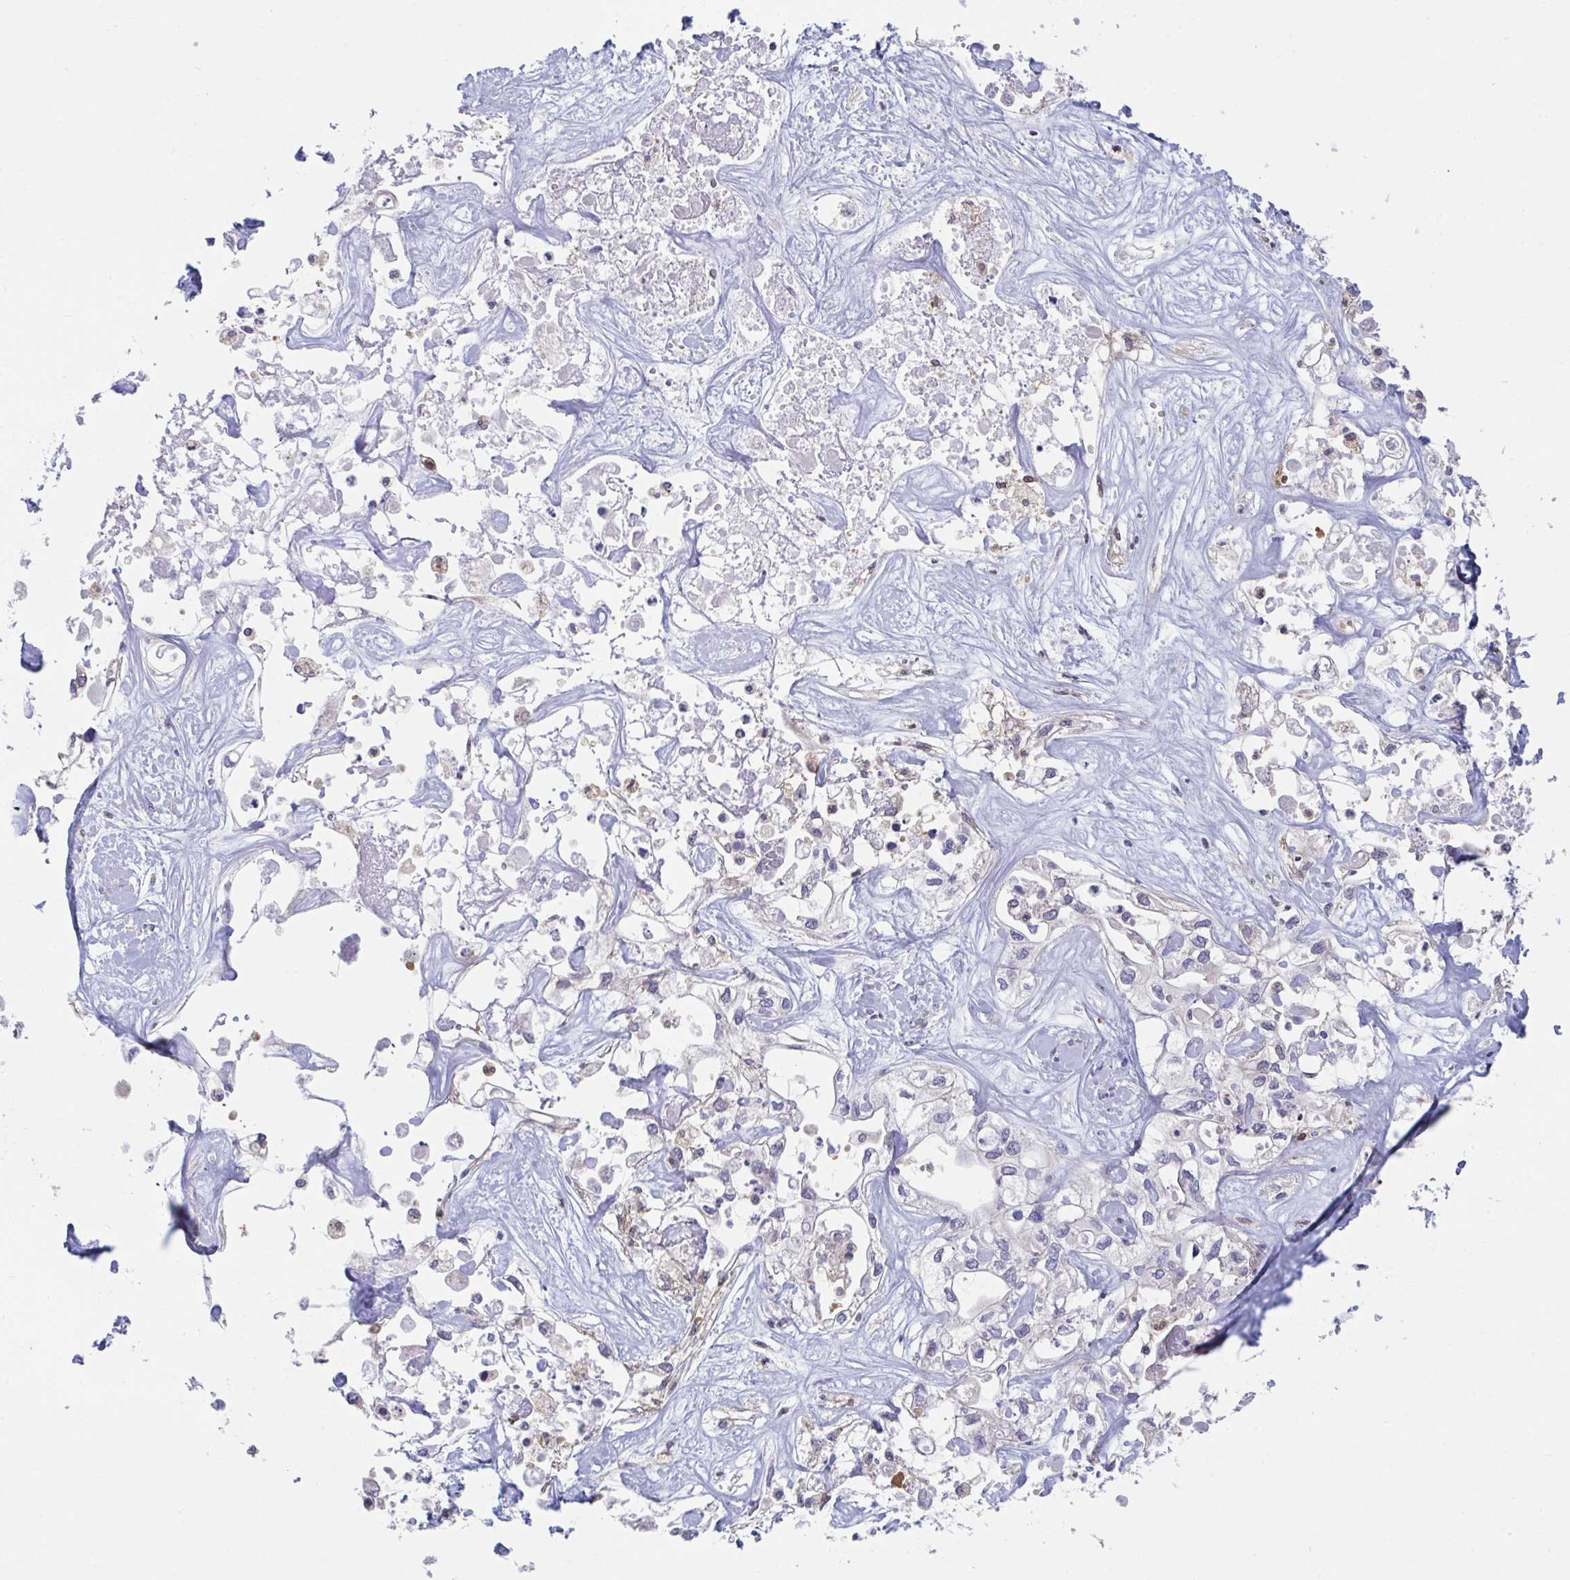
{"staining": {"intensity": "negative", "quantity": "none", "location": "none"}, "tissue": "liver cancer", "cell_type": "Tumor cells", "image_type": "cancer", "snomed": [{"axis": "morphology", "description": "Cholangiocarcinoma"}, {"axis": "topography", "description": "Liver"}], "caption": "Immunohistochemistry (IHC) of liver cancer (cholangiocarcinoma) exhibits no expression in tumor cells.", "gene": "P2RX3", "patient": {"sex": "female", "age": 64}}